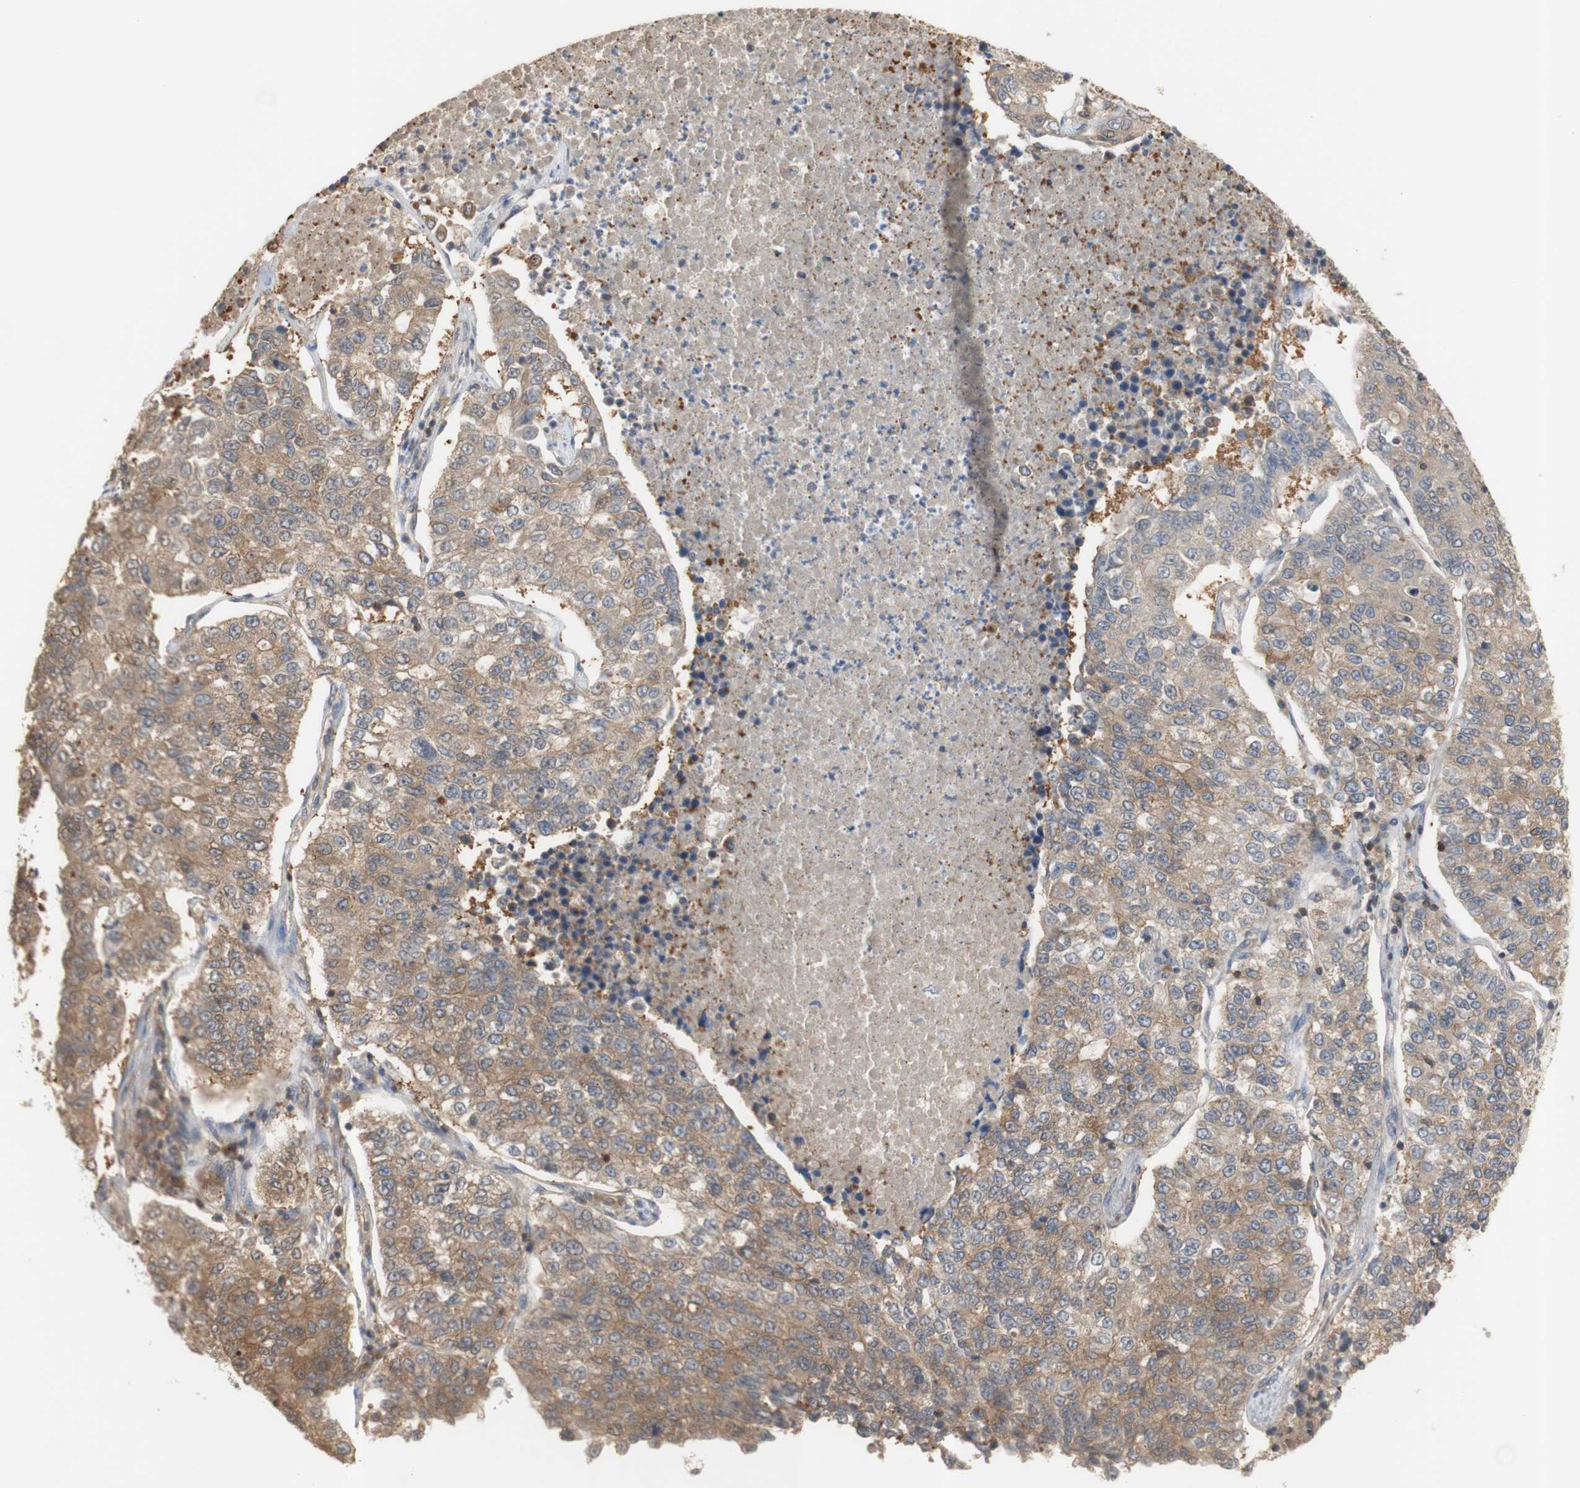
{"staining": {"intensity": "moderate", "quantity": ">75%", "location": "cytoplasmic/membranous"}, "tissue": "lung cancer", "cell_type": "Tumor cells", "image_type": "cancer", "snomed": [{"axis": "morphology", "description": "Adenocarcinoma, NOS"}, {"axis": "topography", "description": "Lung"}], "caption": "This image demonstrates immunohistochemistry (IHC) staining of human lung cancer (adenocarcinoma), with medium moderate cytoplasmic/membranous staining in approximately >75% of tumor cells.", "gene": "NAP1L4", "patient": {"sex": "male", "age": 49}}